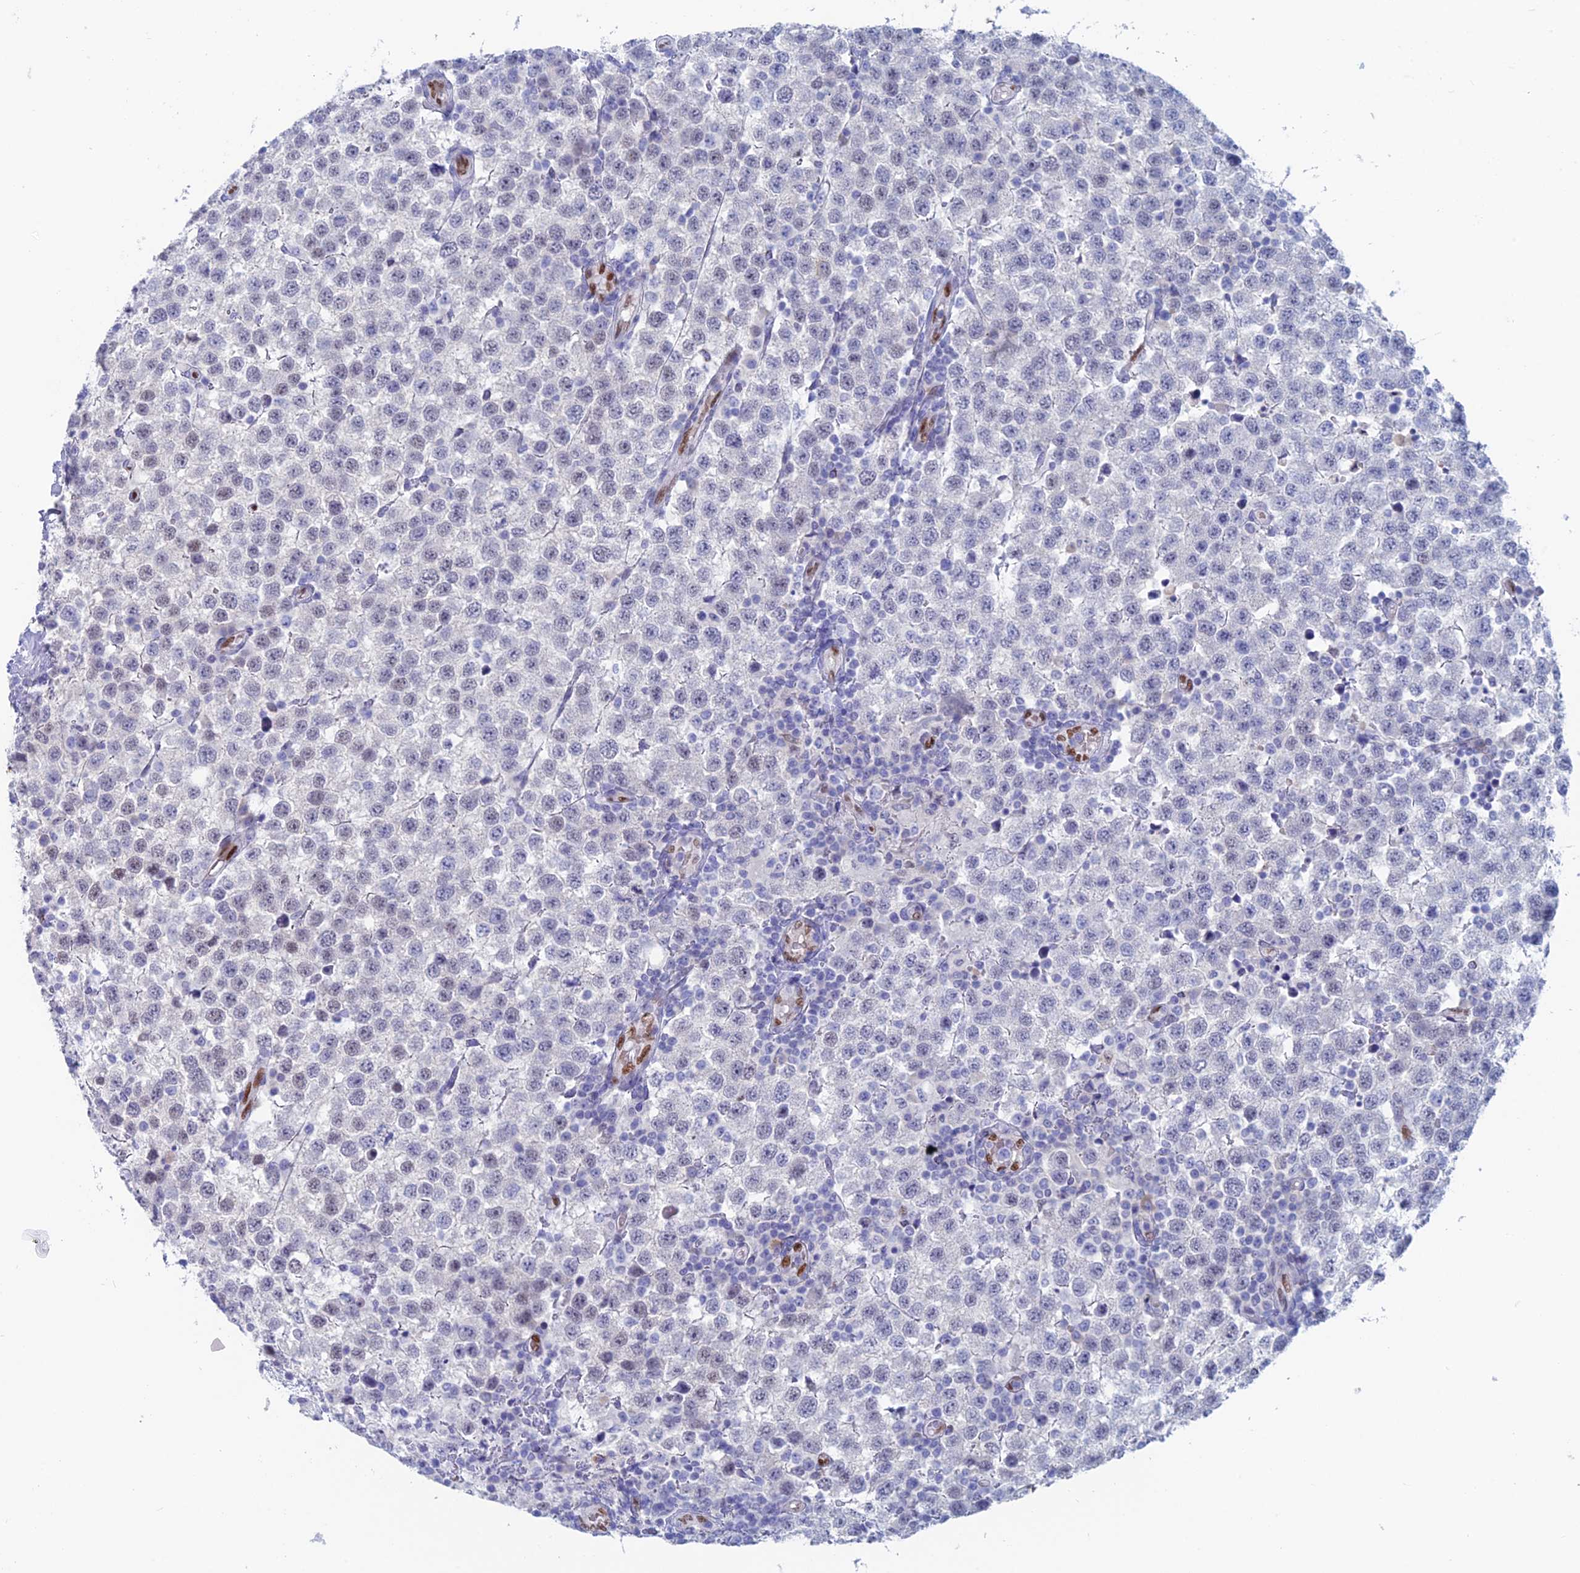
{"staining": {"intensity": "negative", "quantity": "none", "location": "none"}, "tissue": "testis cancer", "cell_type": "Tumor cells", "image_type": "cancer", "snomed": [{"axis": "morphology", "description": "Seminoma, NOS"}, {"axis": "topography", "description": "Testis"}], "caption": "Tumor cells show no significant protein expression in seminoma (testis).", "gene": "NOL4L", "patient": {"sex": "male", "age": 34}}